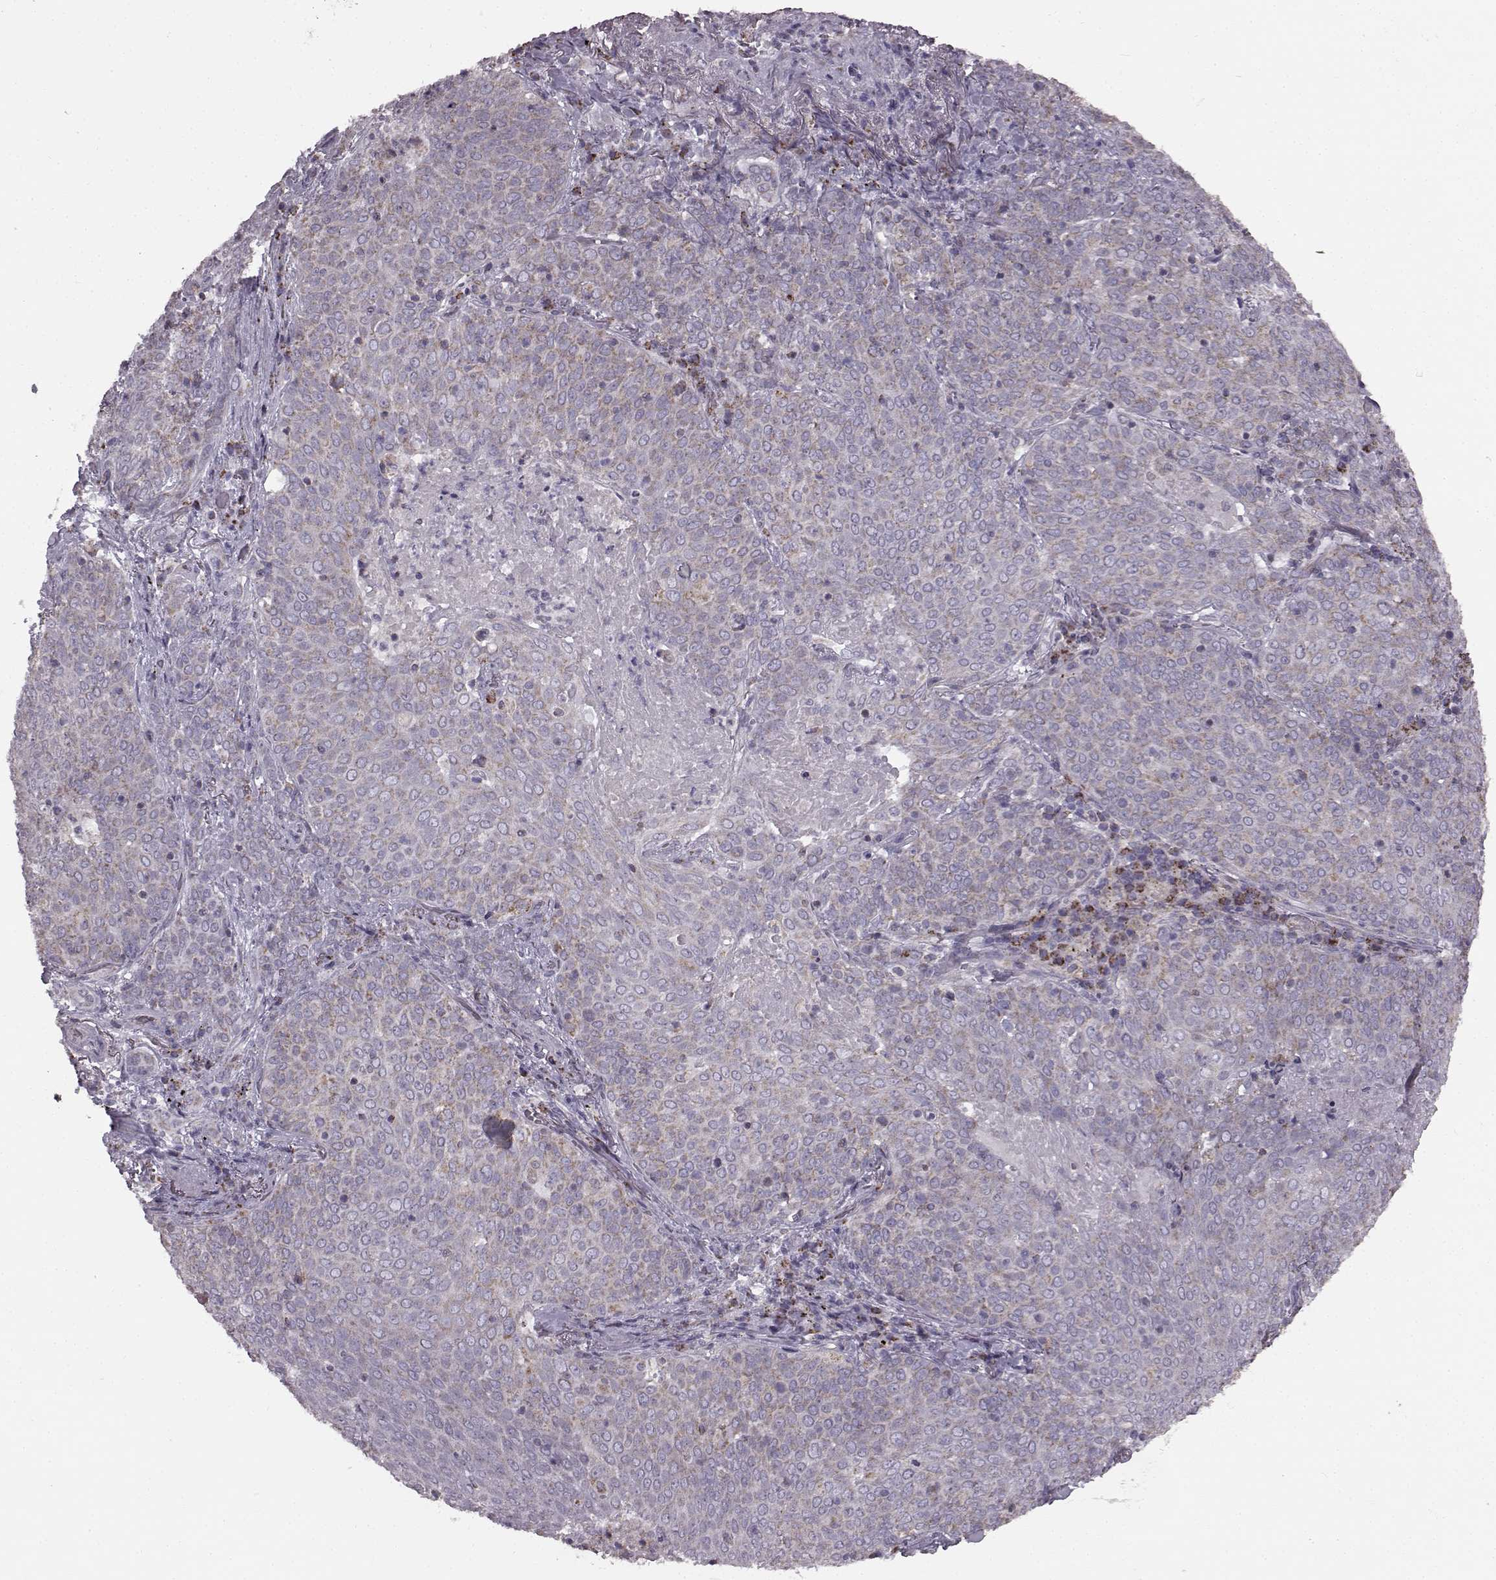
{"staining": {"intensity": "weak", "quantity": ">75%", "location": "cytoplasmic/membranous"}, "tissue": "lung cancer", "cell_type": "Tumor cells", "image_type": "cancer", "snomed": [{"axis": "morphology", "description": "Squamous cell carcinoma, NOS"}, {"axis": "topography", "description": "Lung"}], "caption": "Weak cytoplasmic/membranous positivity is identified in approximately >75% of tumor cells in squamous cell carcinoma (lung). (DAB IHC with brightfield microscopy, high magnification).", "gene": "FAM8A1", "patient": {"sex": "male", "age": 82}}